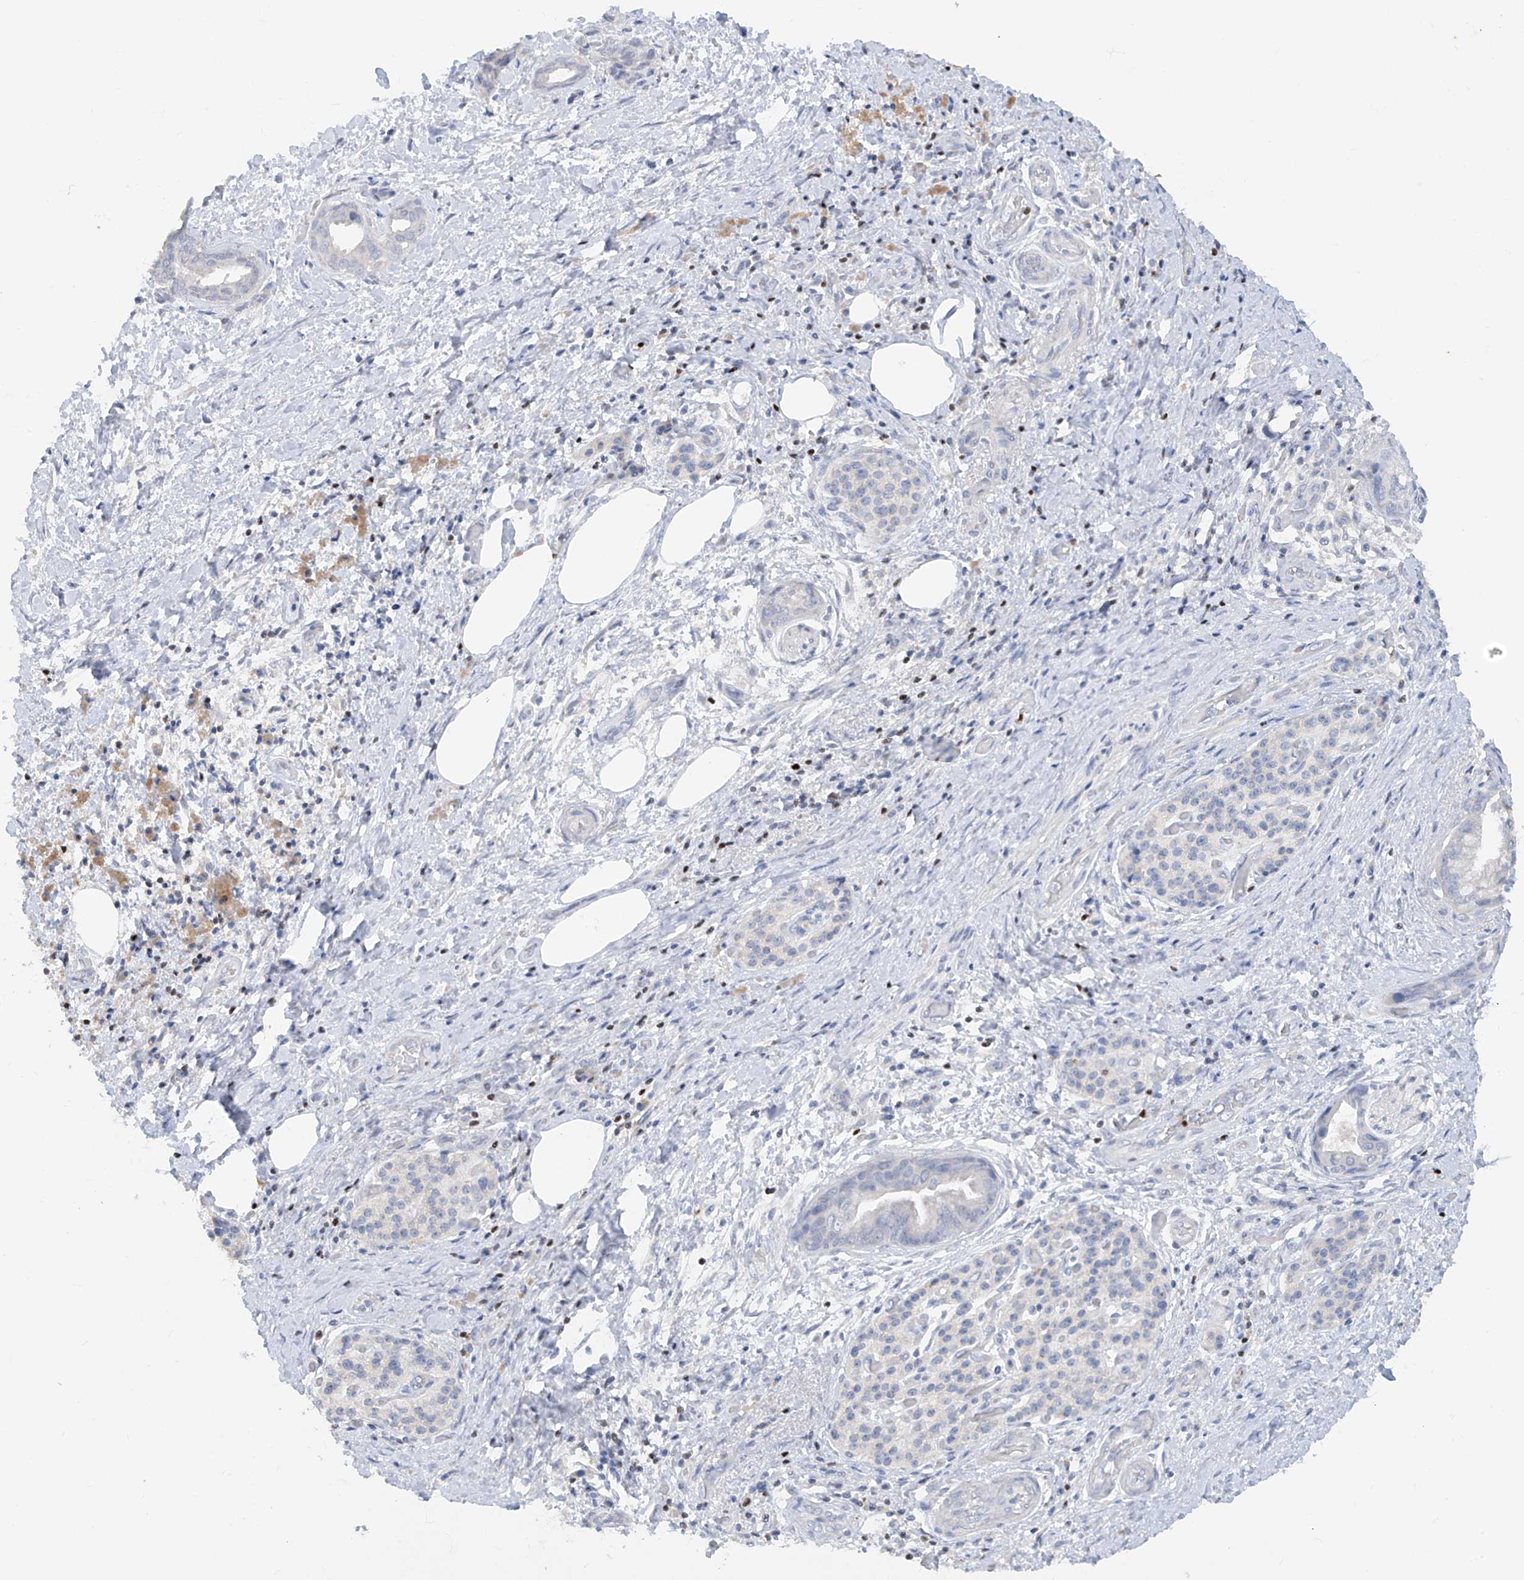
{"staining": {"intensity": "negative", "quantity": "none", "location": "none"}, "tissue": "pancreatic cancer", "cell_type": "Tumor cells", "image_type": "cancer", "snomed": [{"axis": "morphology", "description": "Normal tissue, NOS"}, {"axis": "morphology", "description": "Adenocarcinoma, NOS"}, {"axis": "topography", "description": "Pancreas"}, {"axis": "topography", "description": "Peripheral nerve tissue"}], "caption": "Pancreatic cancer was stained to show a protein in brown. There is no significant positivity in tumor cells.", "gene": "TBX21", "patient": {"sex": "female", "age": 63}}